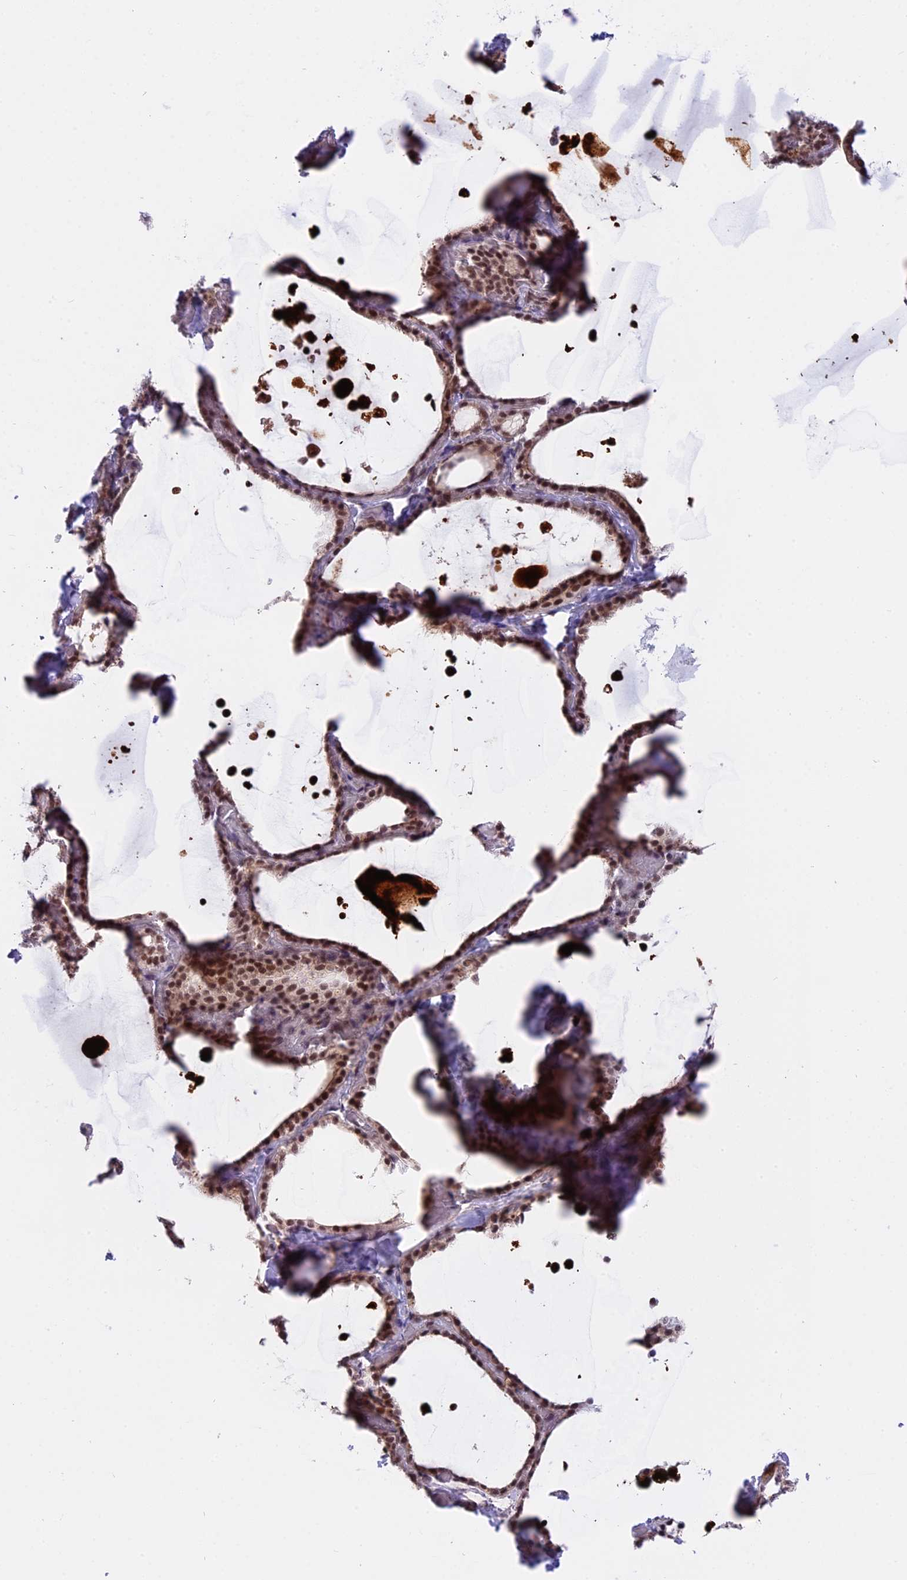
{"staining": {"intensity": "moderate", "quantity": ">75%", "location": "nuclear"}, "tissue": "thyroid gland", "cell_type": "Glandular cells", "image_type": "normal", "snomed": [{"axis": "morphology", "description": "Normal tissue, NOS"}, {"axis": "topography", "description": "Thyroid gland"}], "caption": "This micrograph demonstrates immunohistochemistry (IHC) staining of unremarkable human thyroid gland, with medium moderate nuclear staining in approximately >75% of glandular cells.", "gene": "TADA3", "patient": {"sex": "female", "age": 44}}